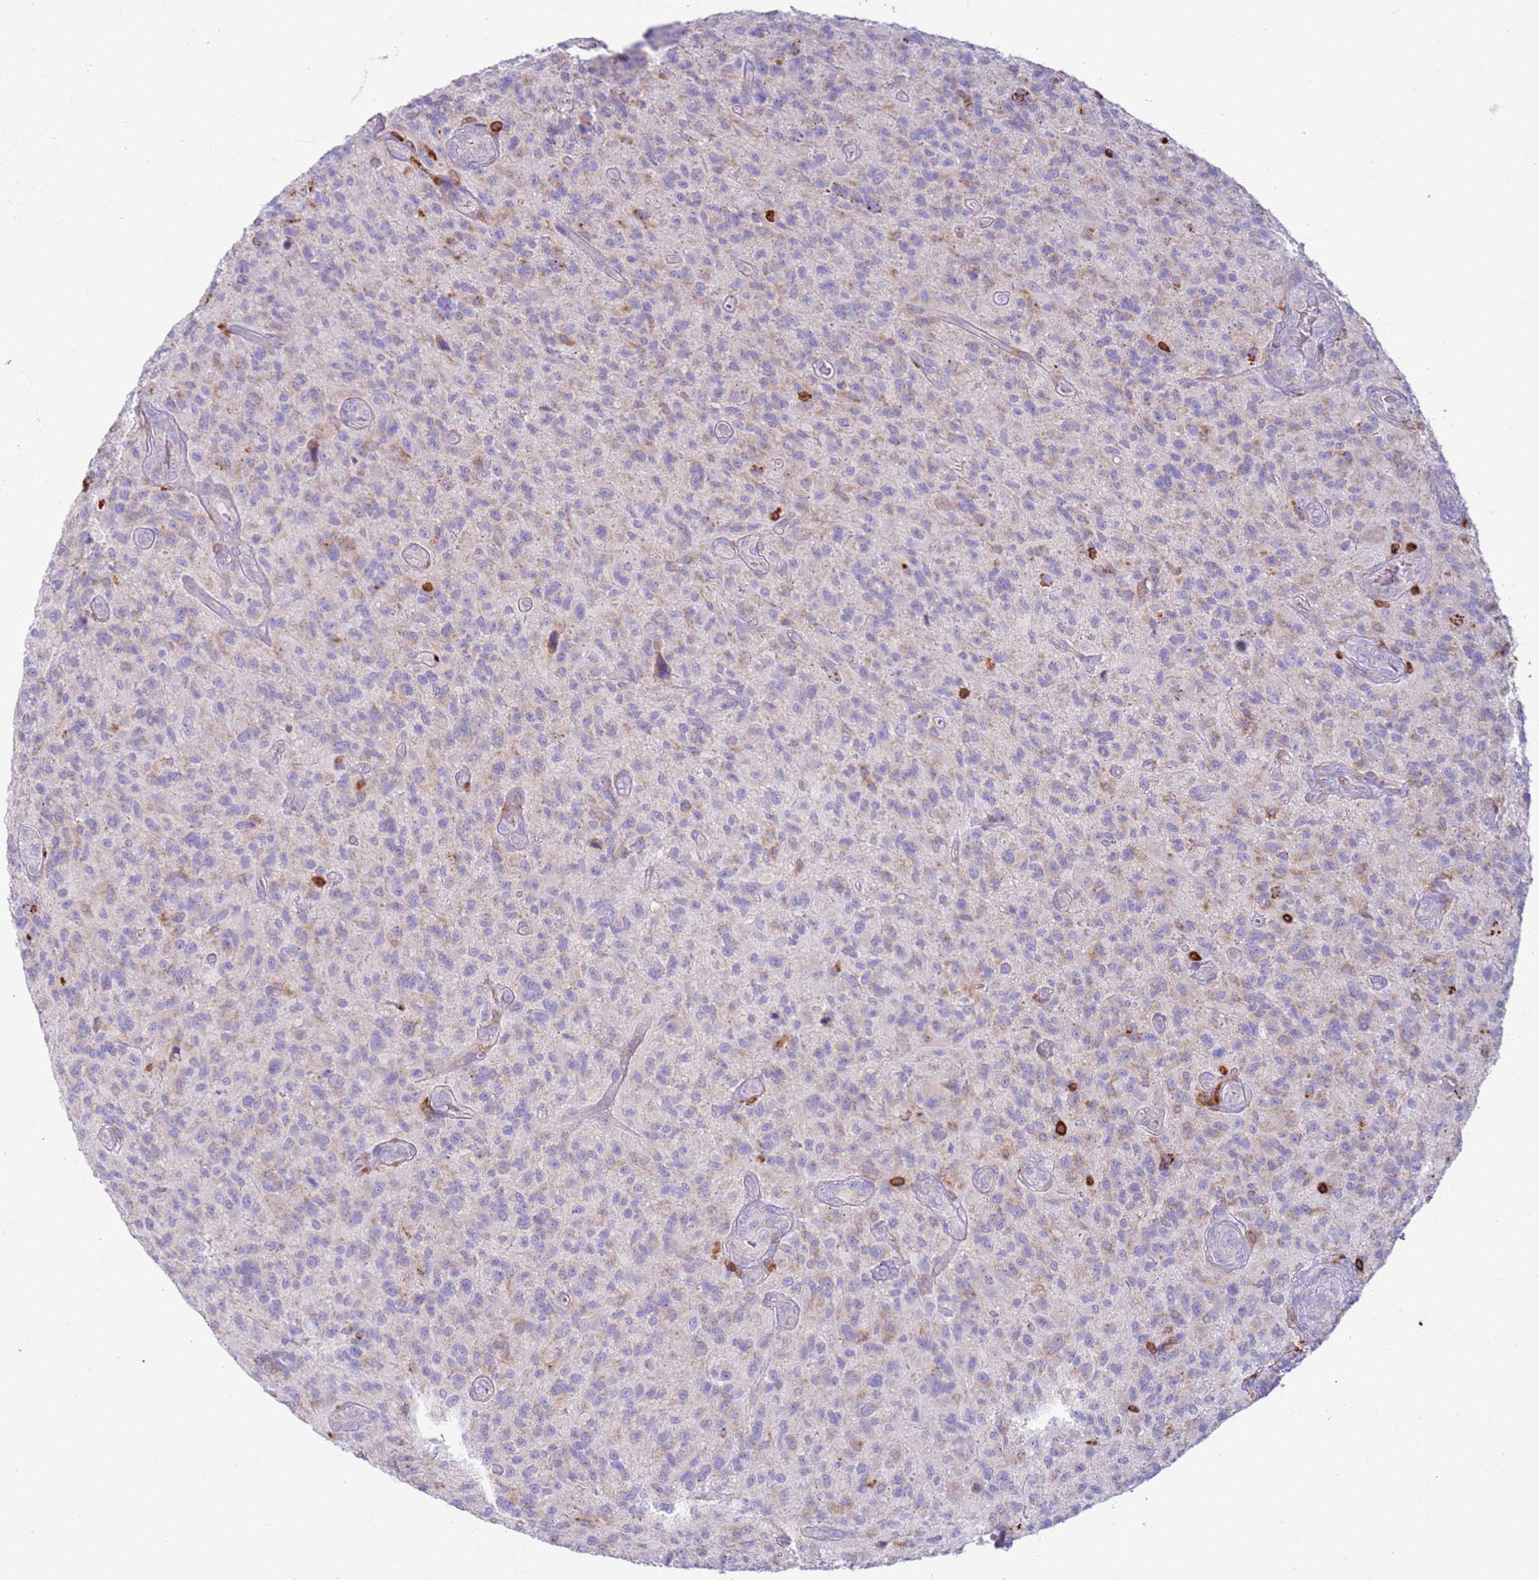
{"staining": {"intensity": "moderate", "quantity": "<25%", "location": "cytoplasmic/membranous"}, "tissue": "glioma", "cell_type": "Tumor cells", "image_type": "cancer", "snomed": [{"axis": "morphology", "description": "Glioma, malignant, High grade"}, {"axis": "topography", "description": "Brain"}], "caption": "Protein expression analysis of human malignant glioma (high-grade) reveals moderate cytoplasmic/membranous staining in about <25% of tumor cells.", "gene": "TTPAL", "patient": {"sex": "male", "age": 47}}